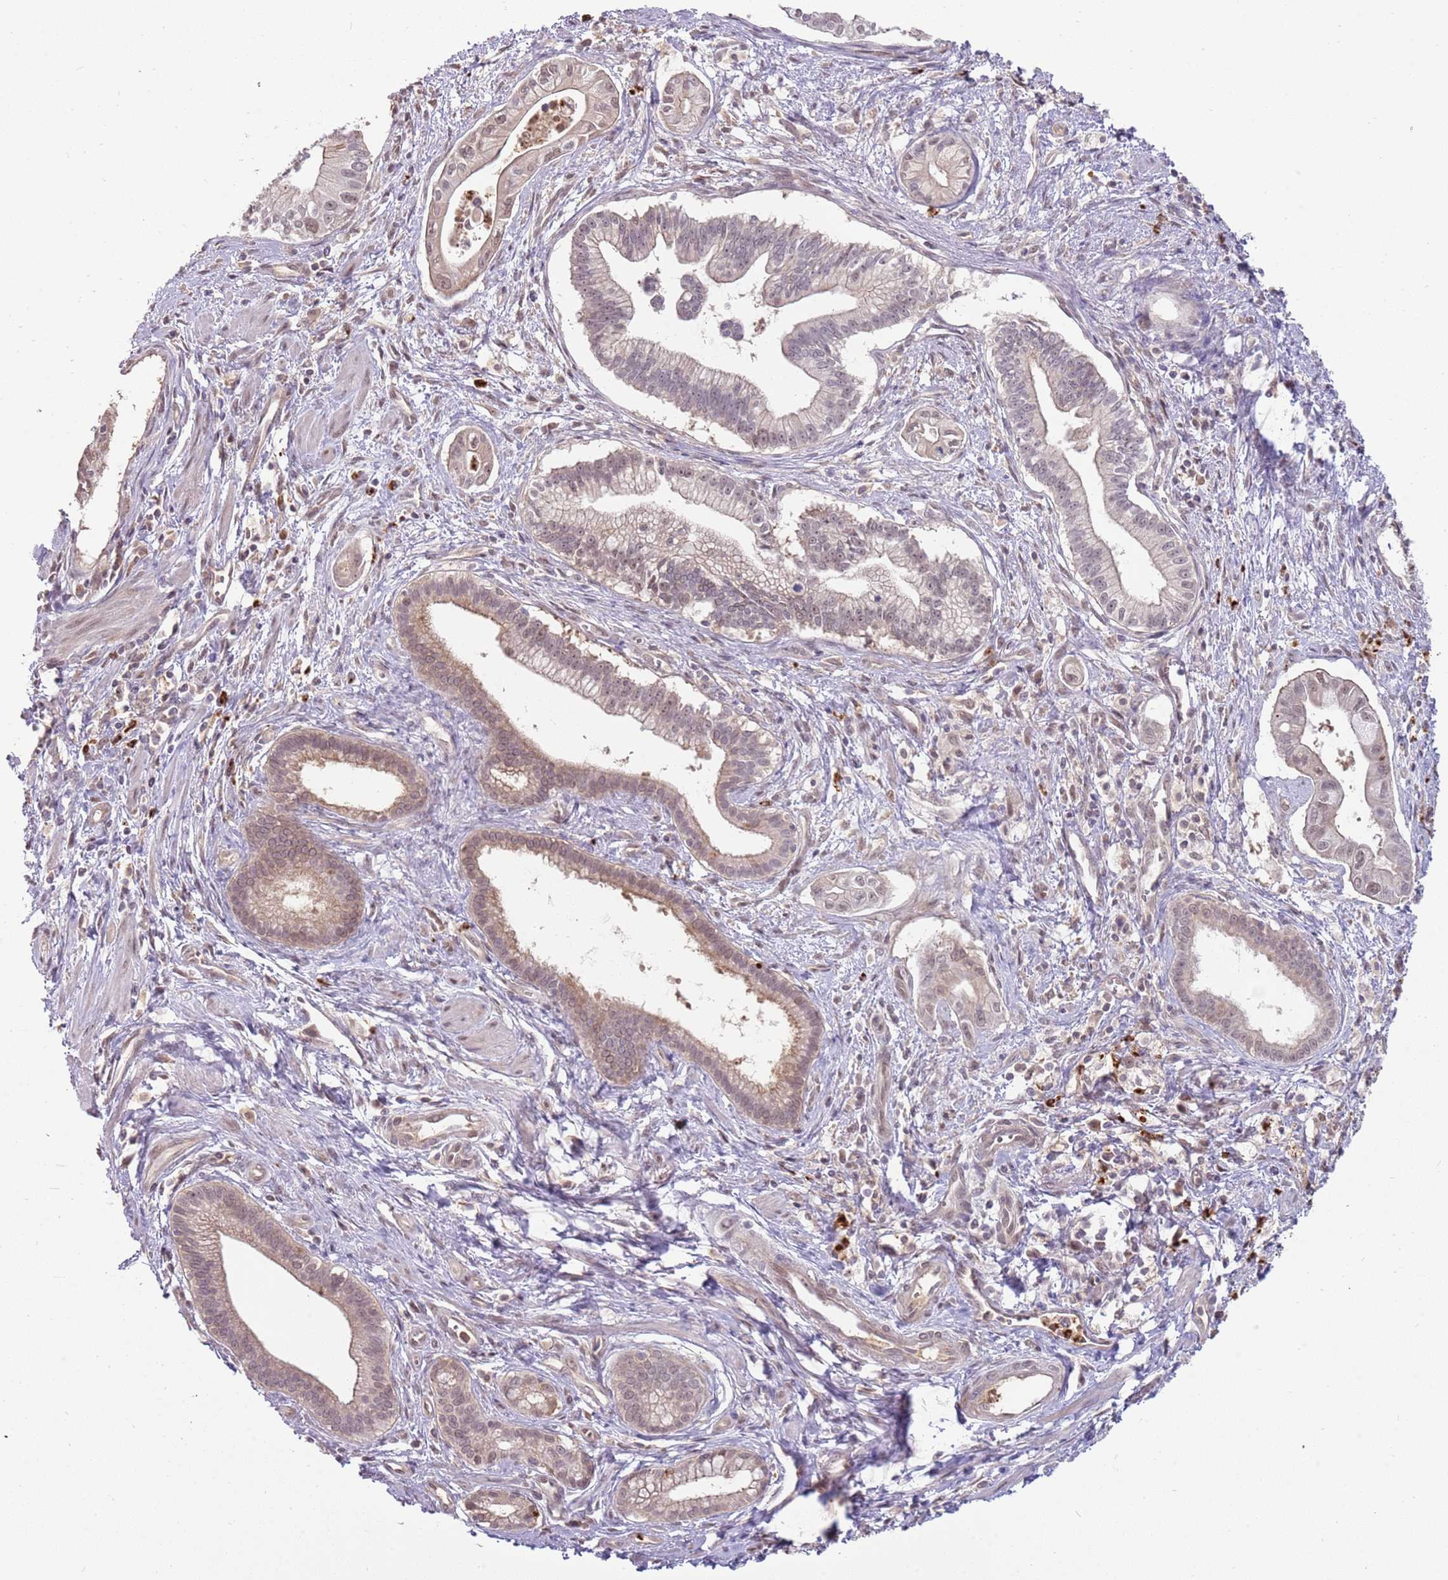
{"staining": {"intensity": "weak", "quantity": ">75%", "location": "cytoplasmic/membranous,nuclear"}, "tissue": "pancreatic cancer", "cell_type": "Tumor cells", "image_type": "cancer", "snomed": [{"axis": "morphology", "description": "Adenocarcinoma, NOS"}, {"axis": "topography", "description": "Pancreas"}], "caption": "Pancreatic cancer (adenocarcinoma) stained for a protein (brown) displays weak cytoplasmic/membranous and nuclear positive positivity in approximately >75% of tumor cells.", "gene": "NBPF6", "patient": {"sex": "male", "age": 78}}